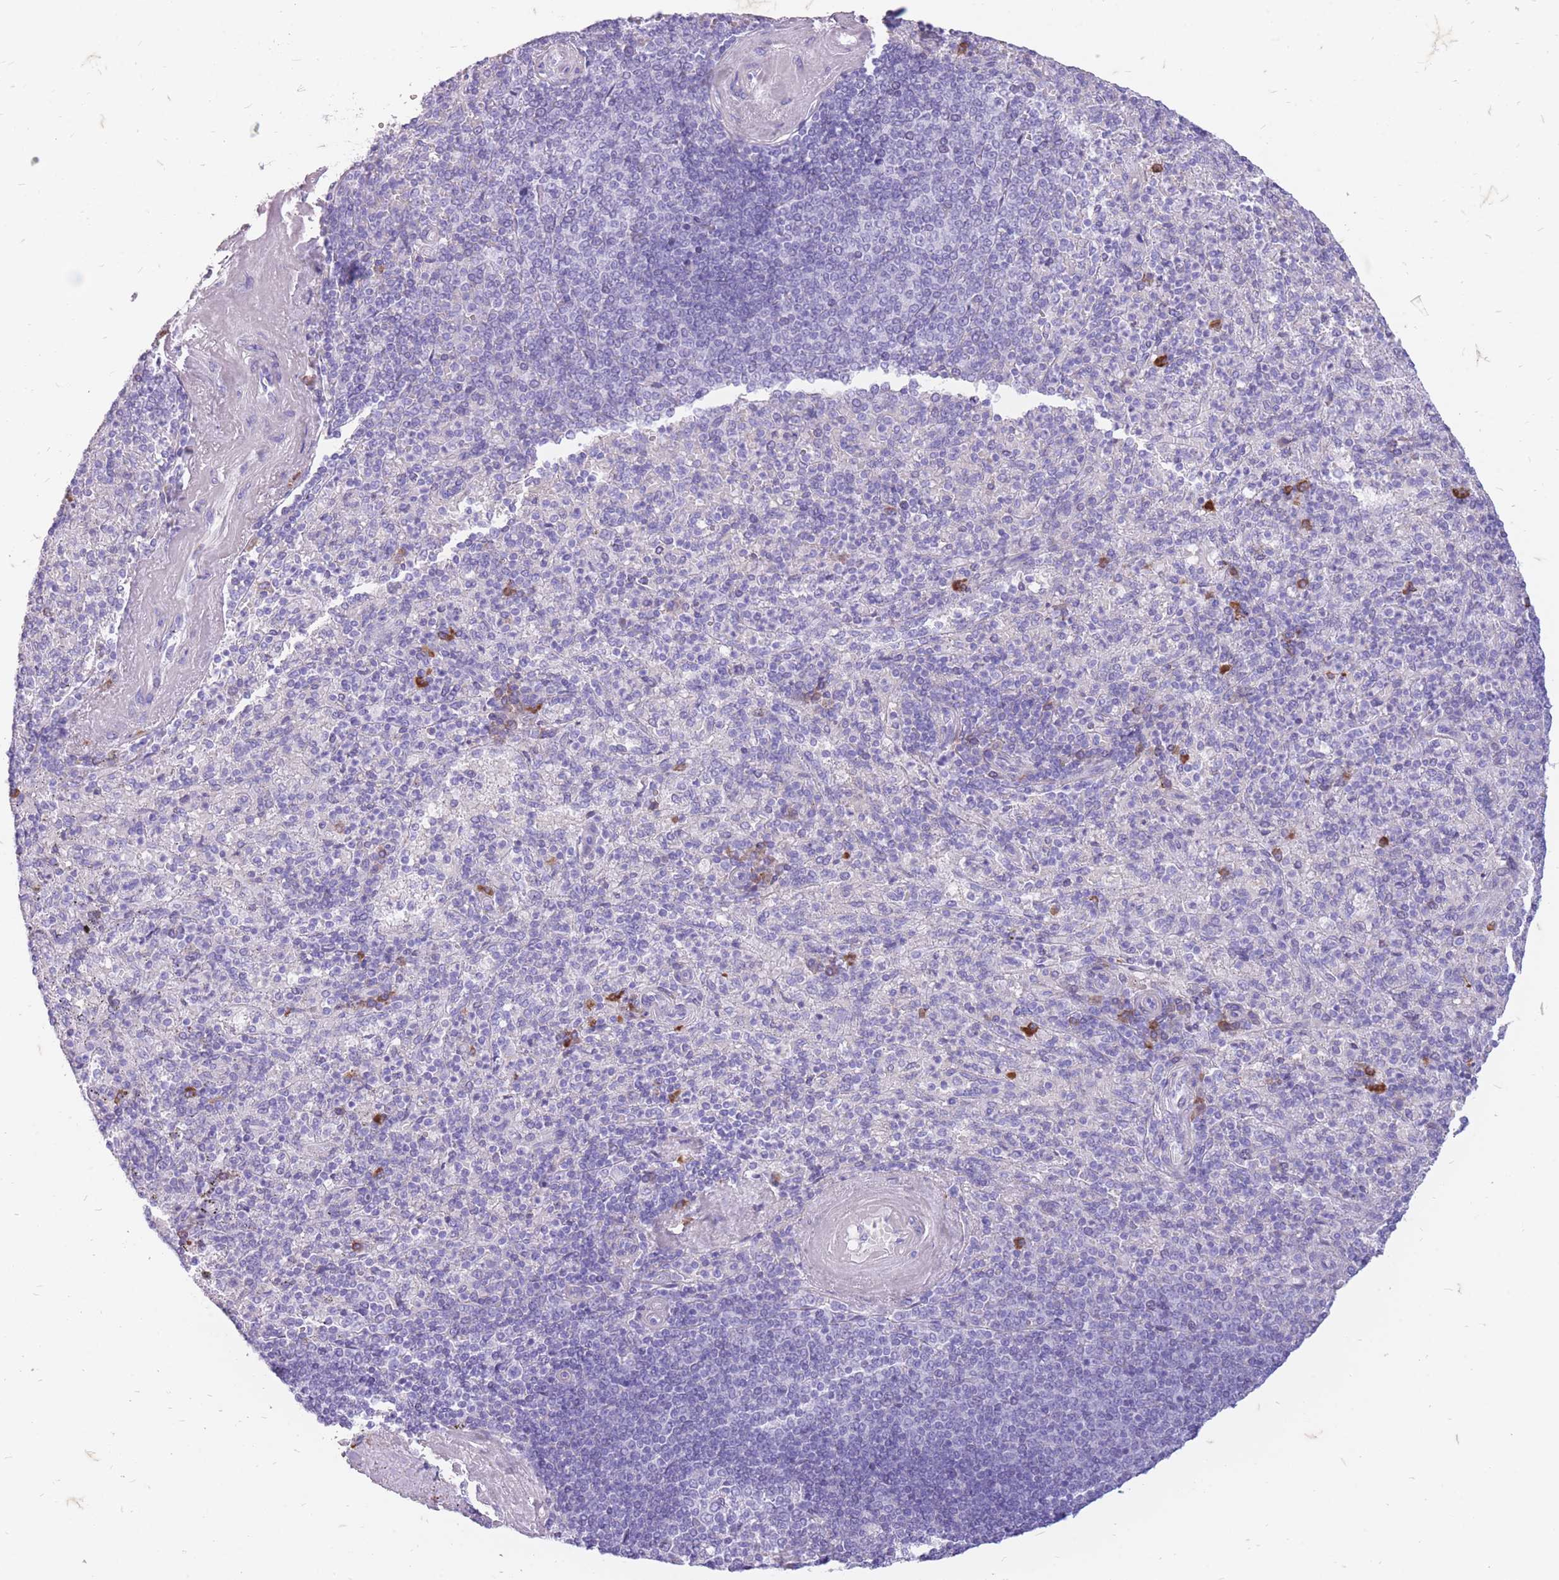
{"staining": {"intensity": "strong", "quantity": "<25%", "location": "cytoplasmic/membranous"}, "tissue": "spleen", "cell_type": "Cells in red pulp", "image_type": "normal", "snomed": [{"axis": "morphology", "description": "Normal tissue, NOS"}, {"axis": "topography", "description": "Spleen"}], "caption": "Spleen stained with immunohistochemistry displays strong cytoplasmic/membranous expression in about <25% of cells in red pulp.", "gene": "ZFP37", "patient": {"sex": "male", "age": 82}}